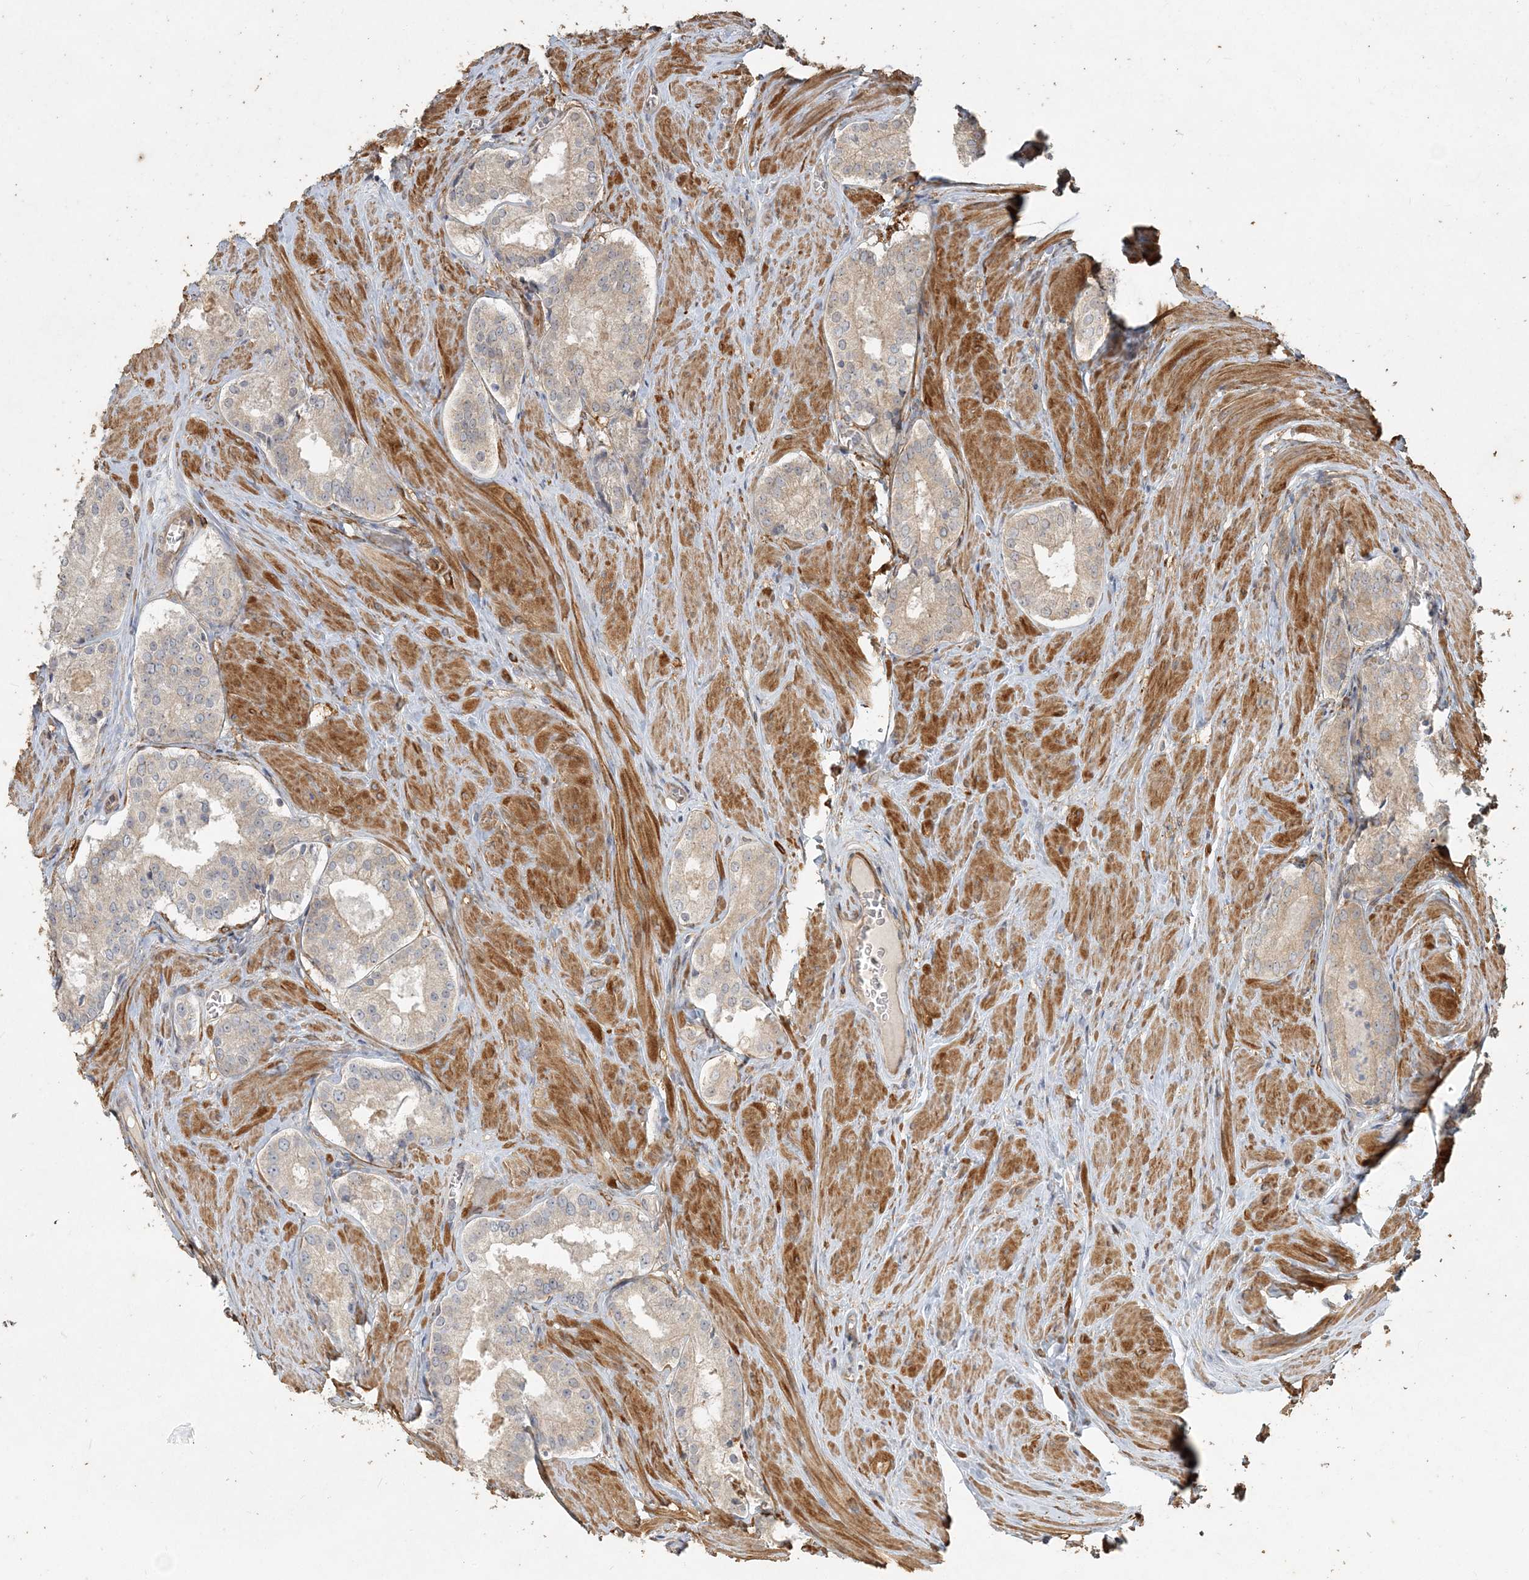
{"staining": {"intensity": "weak", "quantity": "<25%", "location": "cytoplasmic/membranous"}, "tissue": "prostate cancer", "cell_type": "Tumor cells", "image_type": "cancer", "snomed": [{"axis": "morphology", "description": "Adenocarcinoma, Low grade"}, {"axis": "topography", "description": "Prostate"}], "caption": "Immunohistochemical staining of prostate cancer (adenocarcinoma (low-grade)) reveals no significant expression in tumor cells.", "gene": "RNF145", "patient": {"sex": "male", "age": 54}}